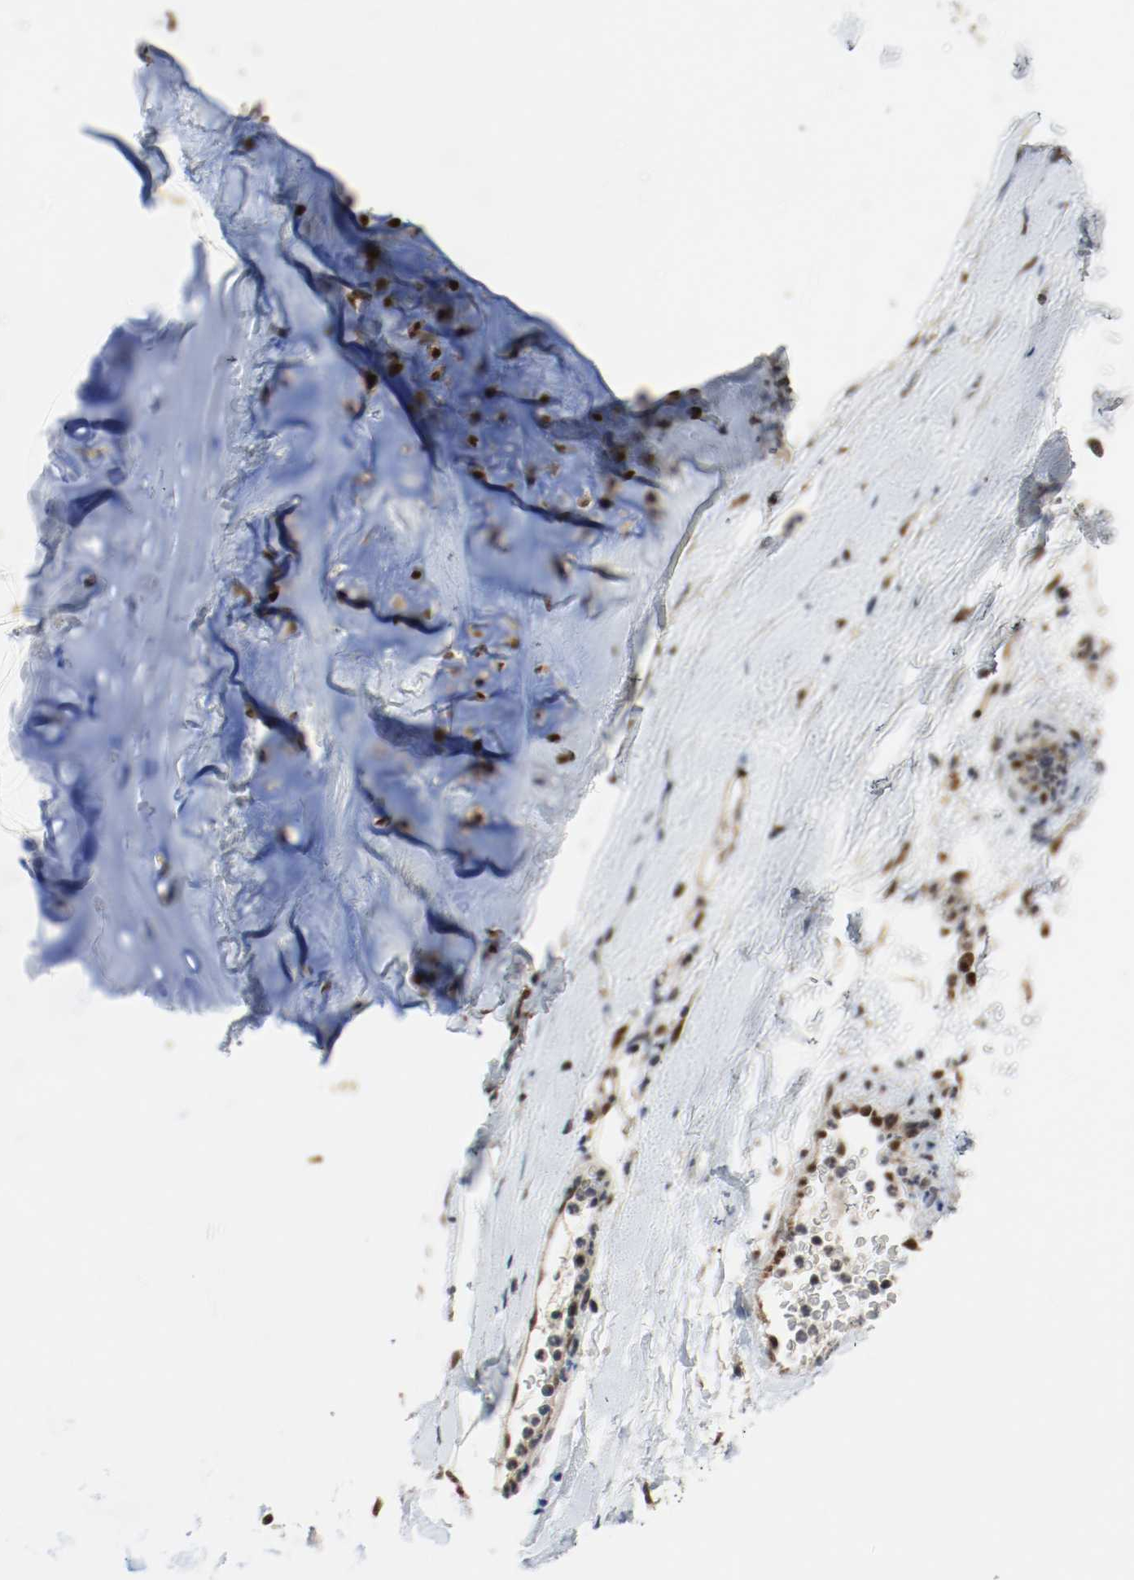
{"staining": {"intensity": "negative", "quantity": "none", "location": "none"}, "tissue": "adipose tissue", "cell_type": "Adipocytes", "image_type": "normal", "snomed": [{"axis": "morphology", "description": "Normal tissue, NOS"}, {"axis": "topography", "description": "Cartilage tissue"}, {"axis": "topography", "description": "Bronchus"}], "caption": "This is an immunohistochemistry (IHC) micrograph of benign adipose tissue. There is no expression in adipocytes.", "gene": "PPME1", "patient": {"sex": "female", "age": 73}}